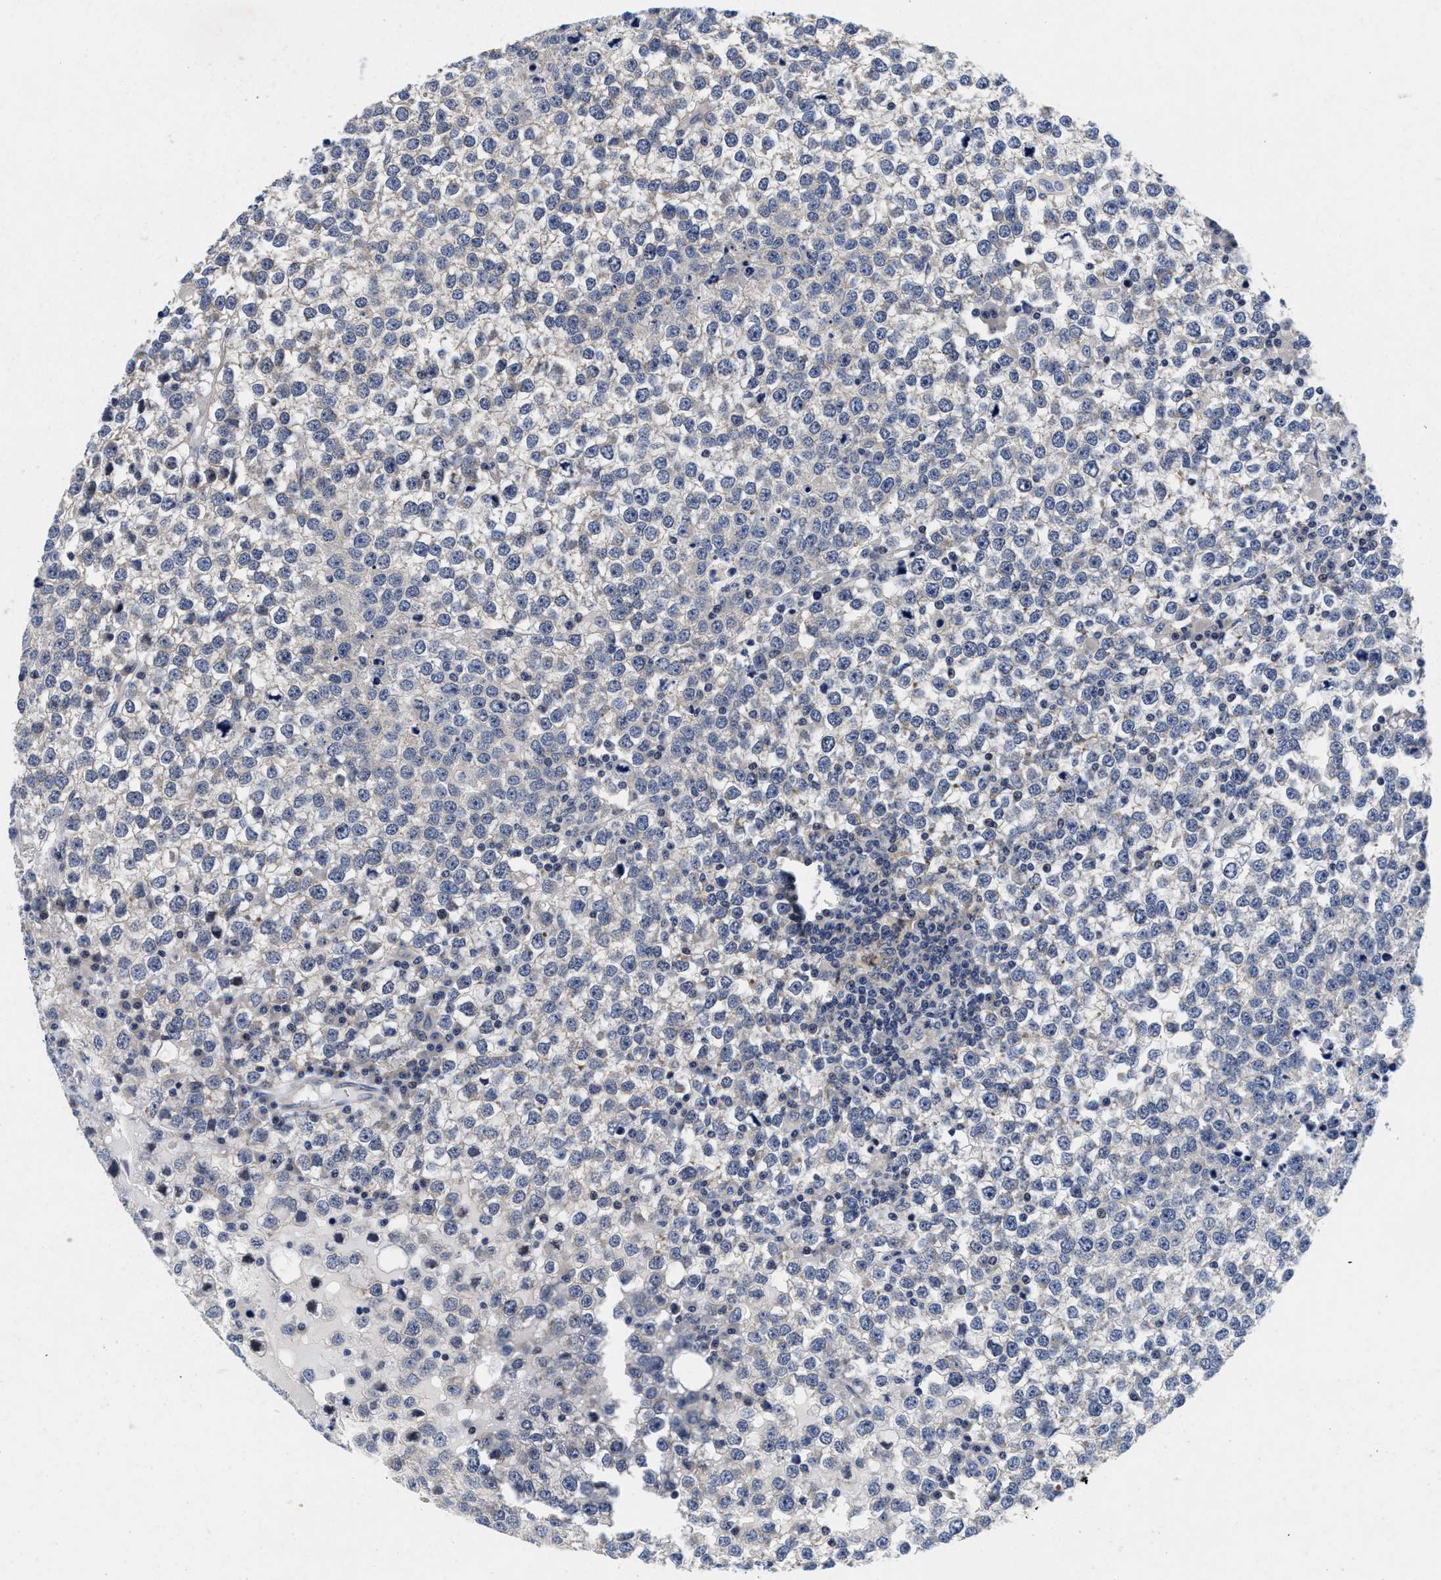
{"staining": {"intensity": "negative", "quantity": "none", "location": "none"}, "tissue": "testis cancer", "cell_type": "Tumor cells", "image_type": "cancer", "snomed": [{"axis": "morphology", "description": "Seminoma, NOS"}, {"axis": "topography", "description": "Testis"}], "caption": "Seminoma (testis) stained for a protein using IHC demonstrates no expression tumor cells.", "gene": "LAD1", "patient": {"sex": "male", "age": 65}}